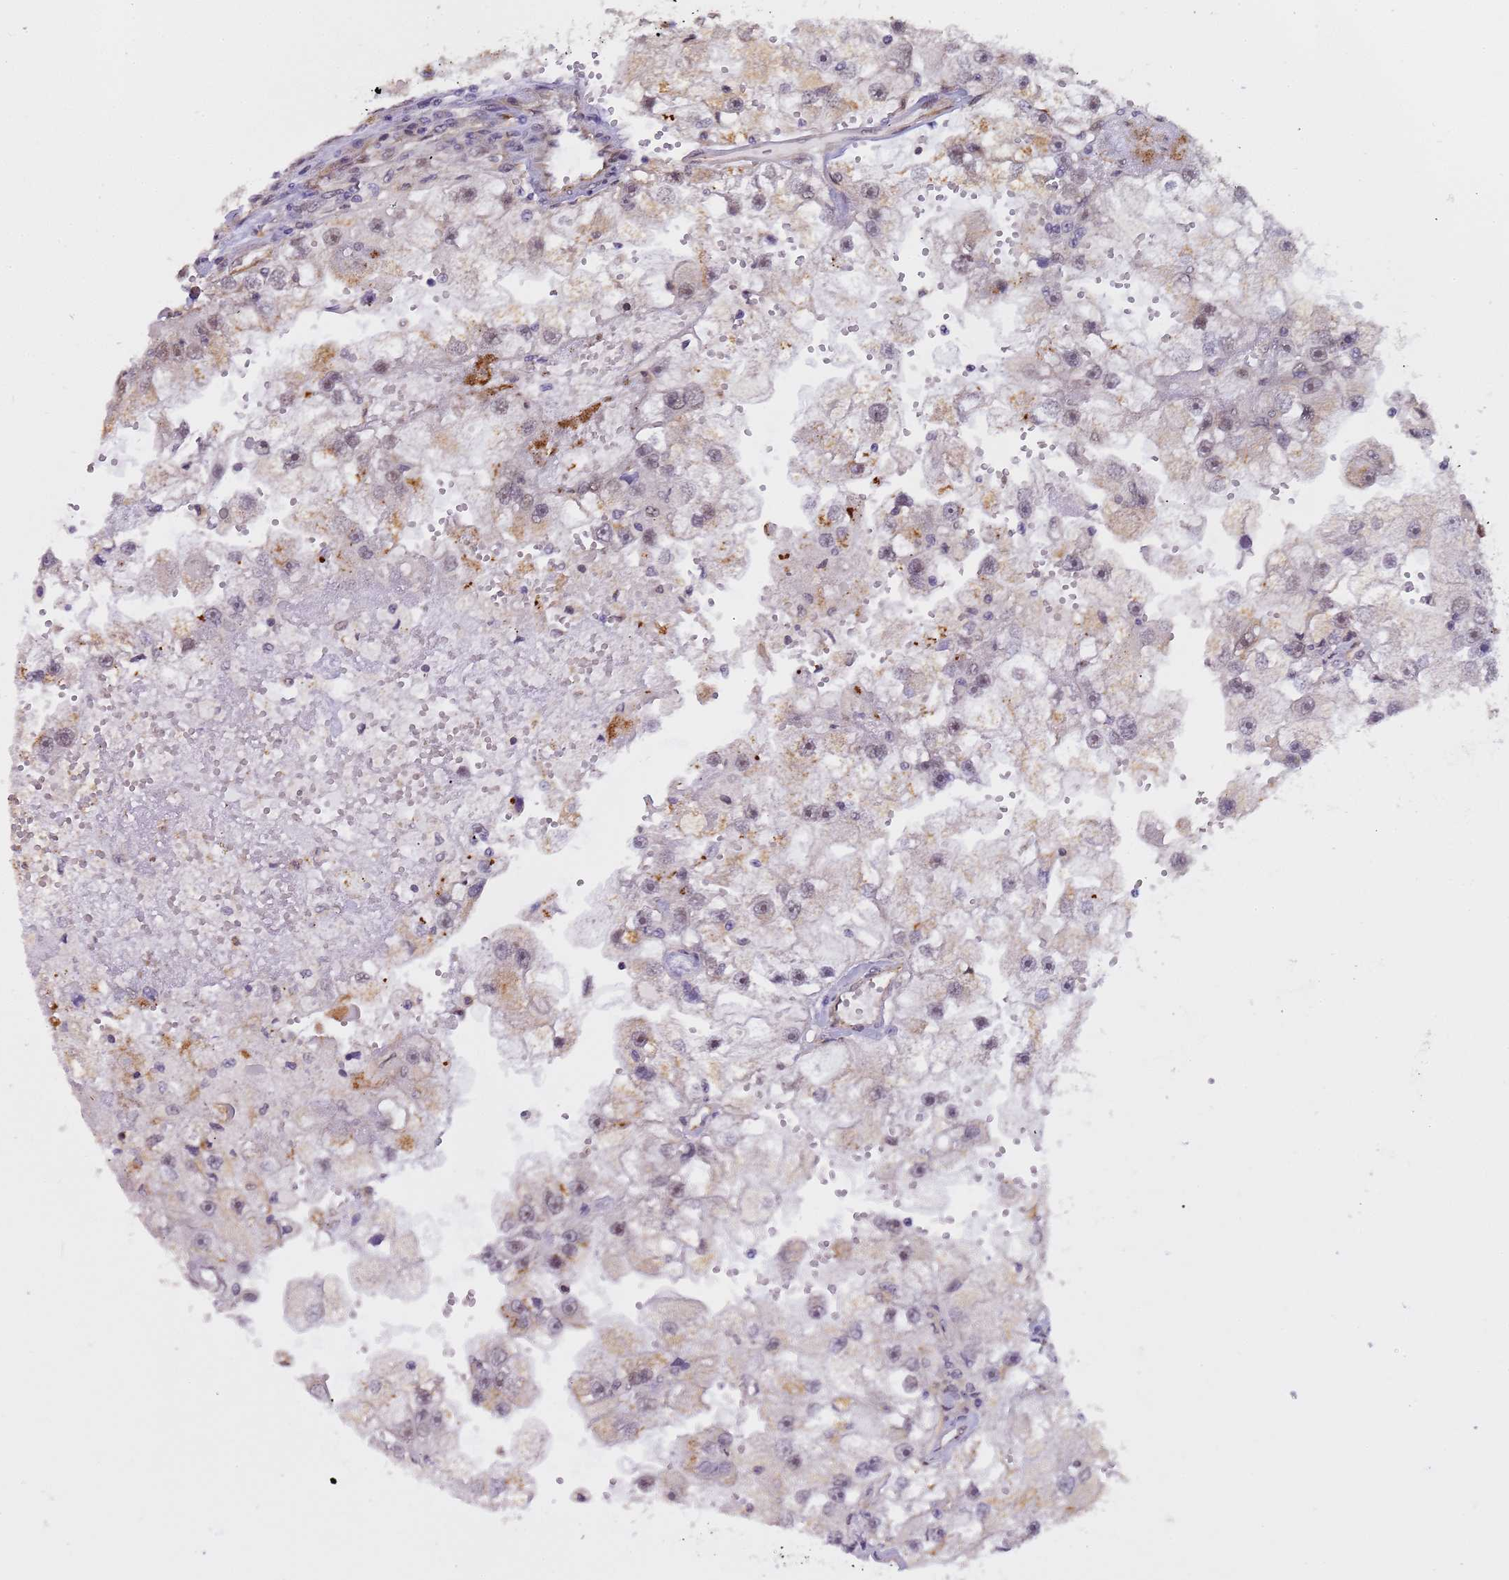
{"staining": {"intensity": "weak", "quantity": "<25%", "location": "cytoplasmic/membranous,nuclear"}, "tissue": "renal cancer", "cell_type": "Tumor cells", "image_type": "cancer", "snomed": [{"axis": "morphology", "description": "Adenocarcinoma, NOS"}, {"axis": "topography", "description": "Kidney"}], "caption": "DAB (3,3'-diaminobenzidine) immunohistochemical staining of human adenocarcinoma (renal) shows no significant positivity in tumor cells. Nuclei are stained in blue.", "gene": "EMC2", "patient": {"sex": "male", "age": 63}}